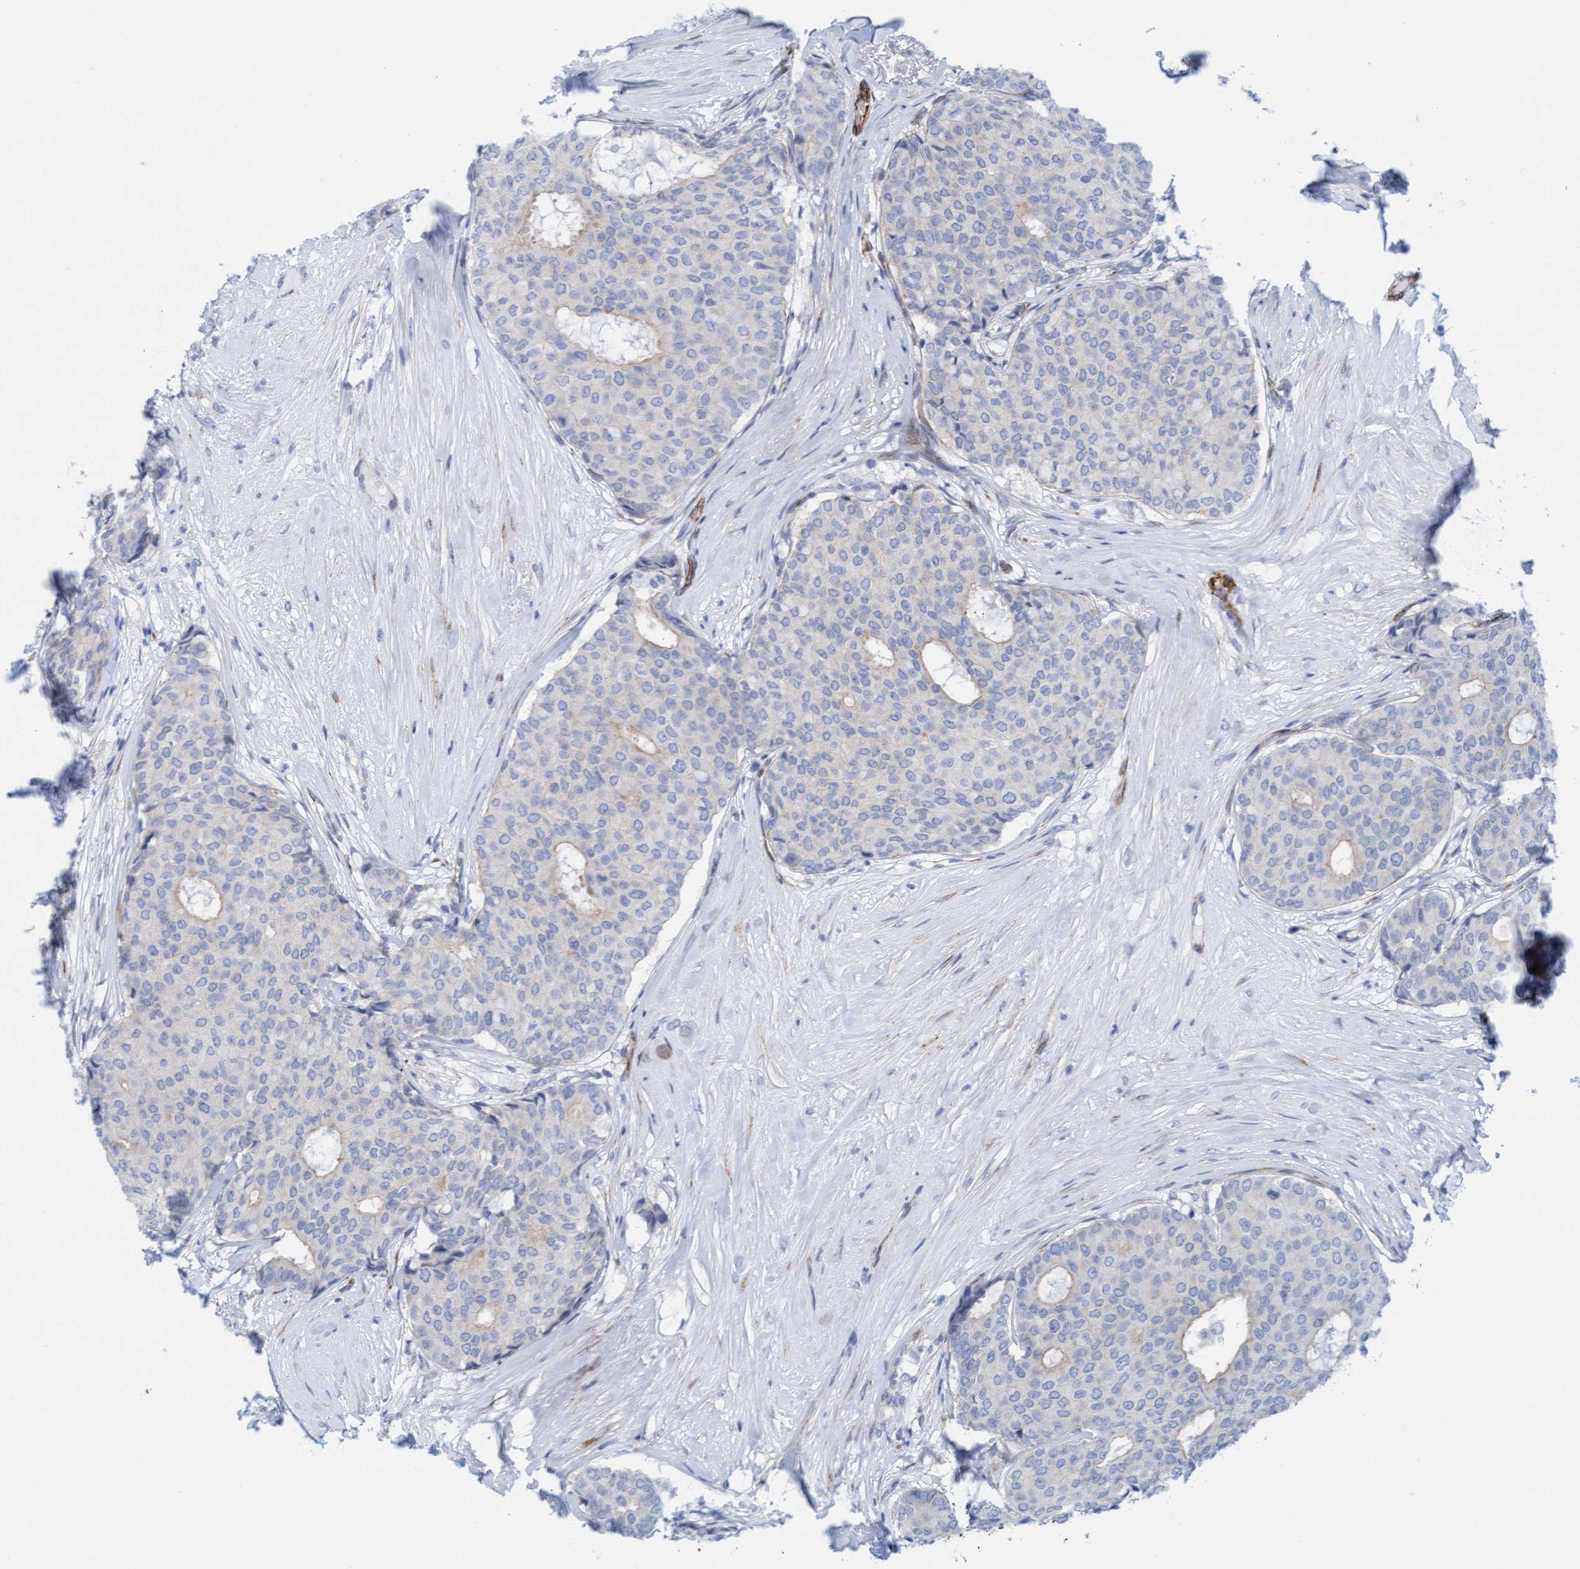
{"staining": {"intensity": "negative", "quantity": "none", "location": "none"}, "tissue": "breast cancer", "cell_type": "Tumor cells", "image_type": "cancer", "snomed": [{"axis": "morphology", "description": "Duct carcinoma"}, {"axis": "topography", "description": "Breast"}], "caption": "Immunohistochemical staining of breast cancer exhibits no significant positivity in tumor cells.", "gene": "MTFR1", "patient": {"sex": "female", "age": 75}}